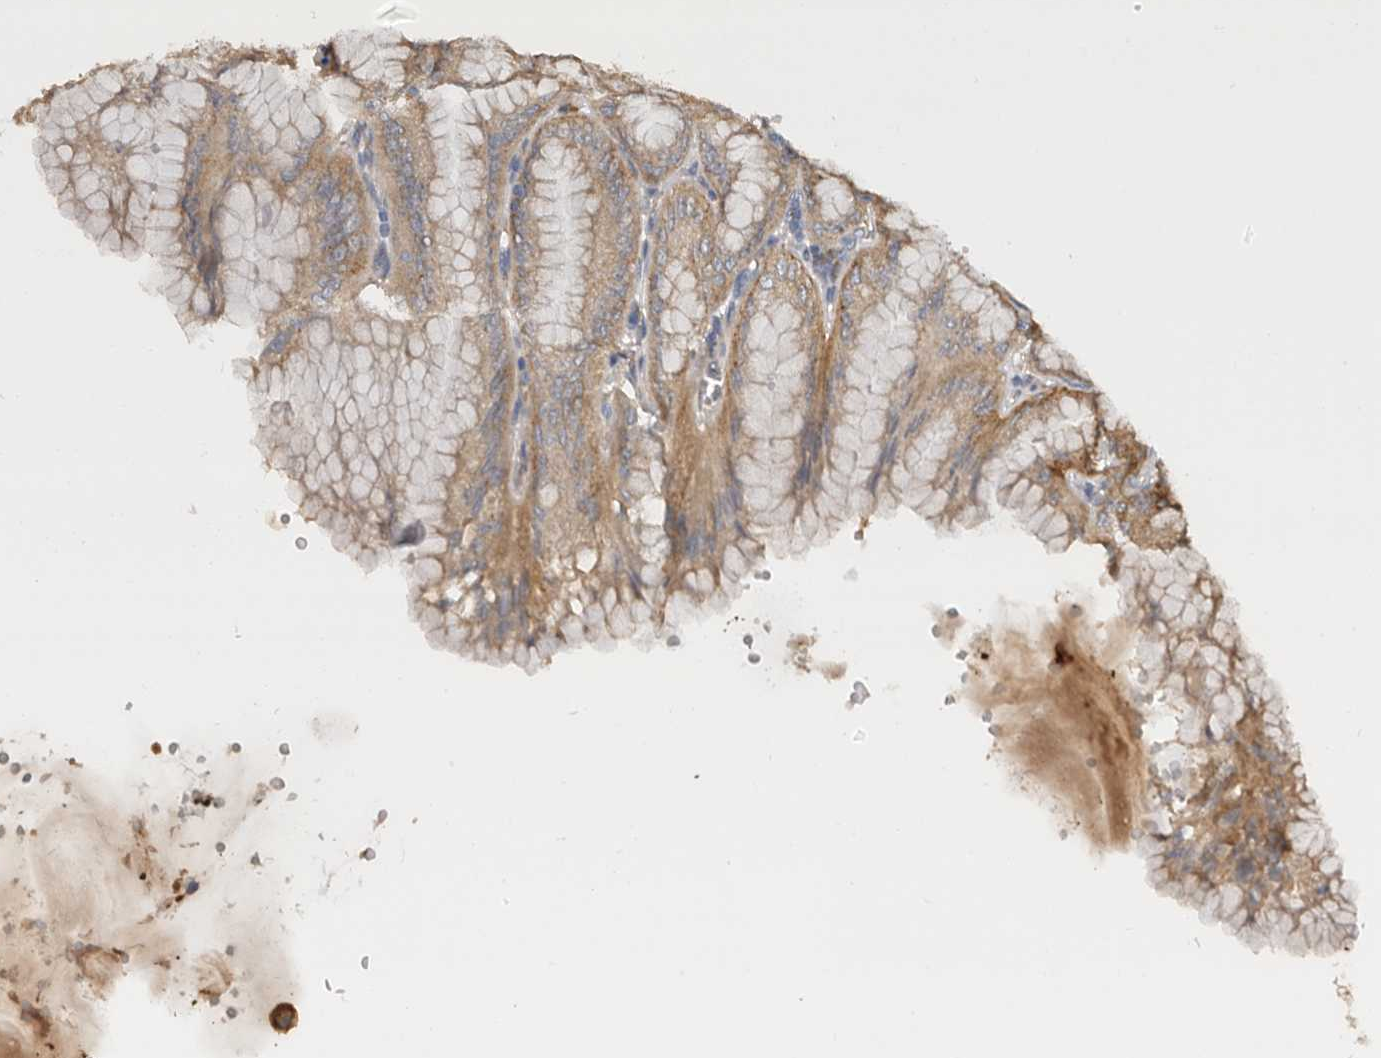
{"staining": {"intensity": "moderate", "quantity": ">75%", "location": "cytoplasmic/membranous"}, "tissue": "stomach", "cell_type": "Glandular cells", "image_type": "normal", "snomed": [{"axis": "morphology", "description": "Normal tissue, NOS"}, {"axis": "topography", "description": "Stomach, lower"}], "caption": "Immunohistochemical staining of benign human stomach shows medium levels of moderate cytoplasmic/membranous expression in approximately >75% of glandular cells.", "gene": "TFRC", "patient": {"sex": "male", "age": 71}}